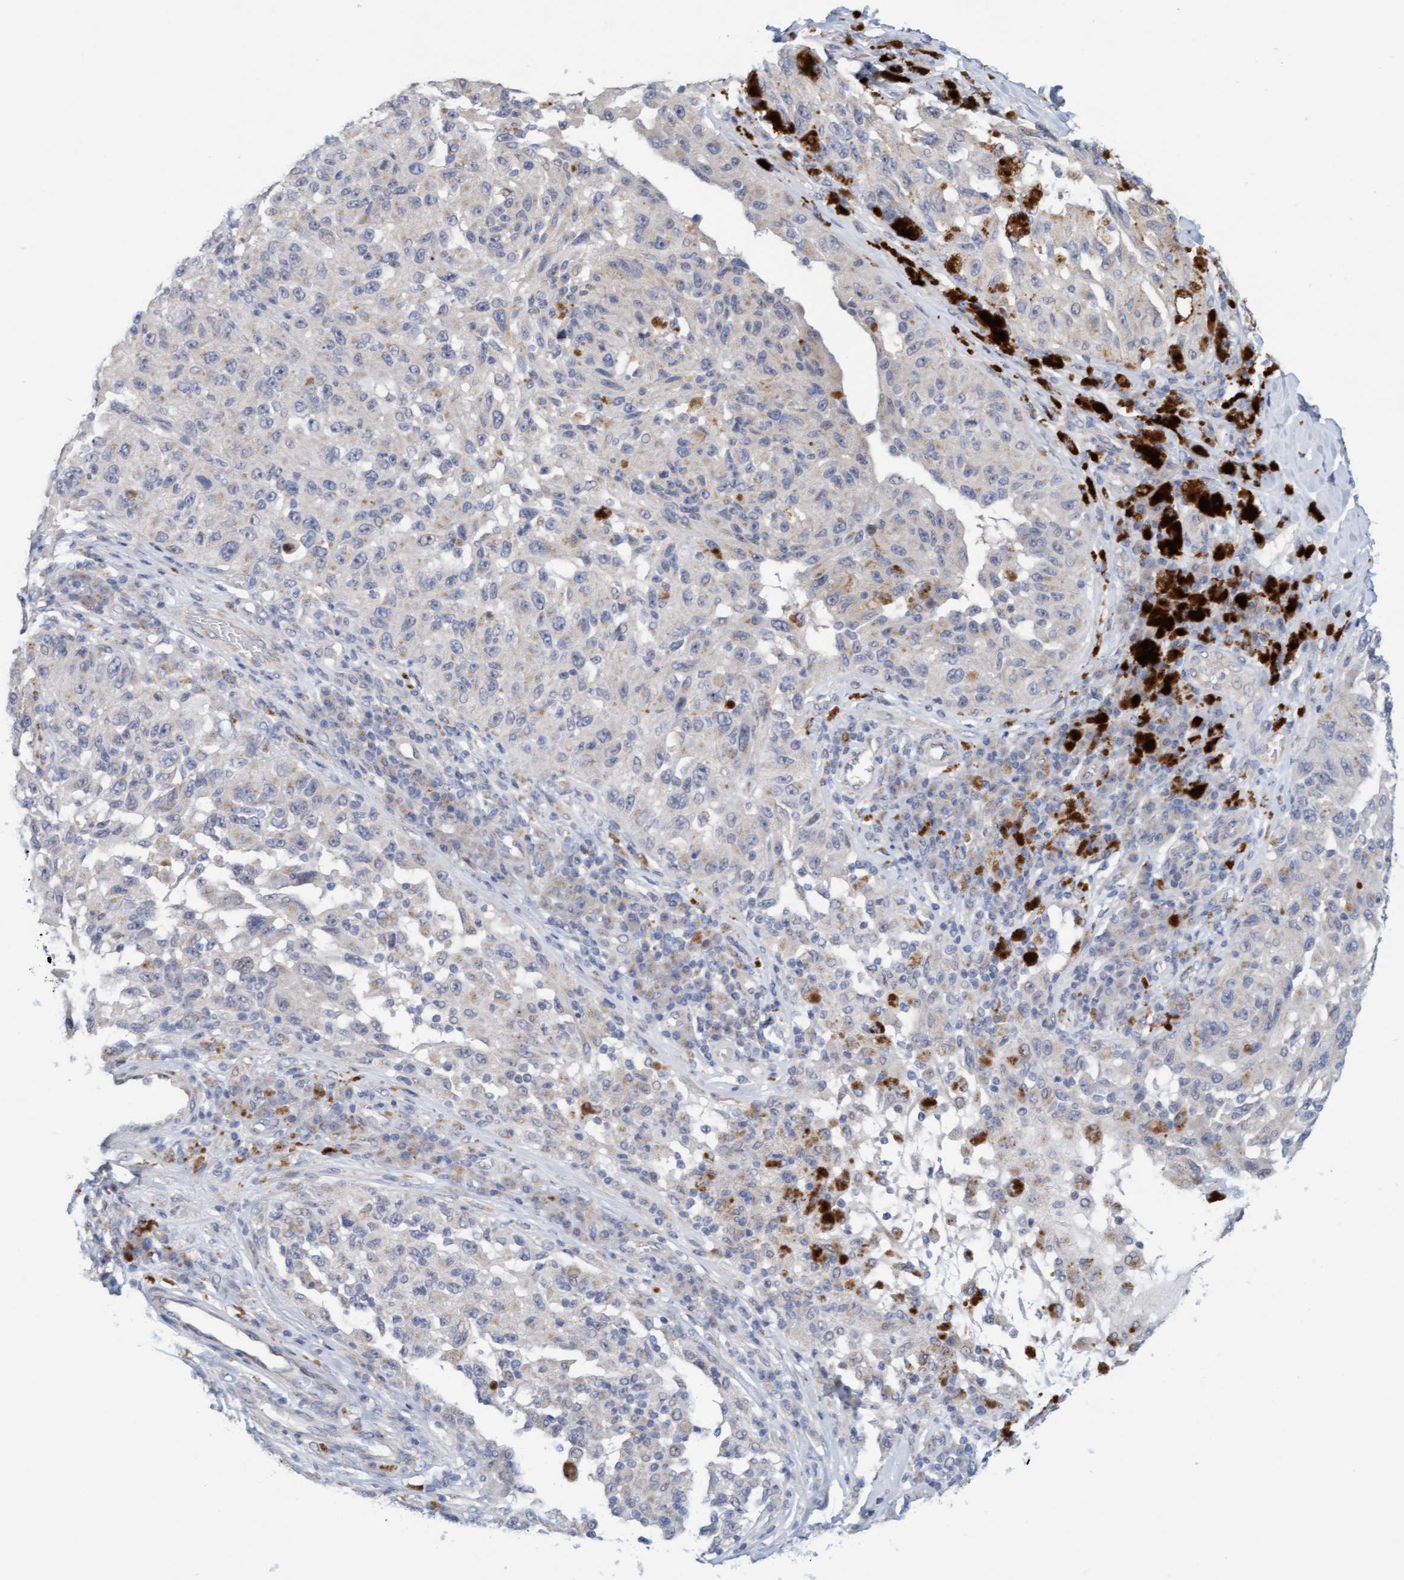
{"staining": {"intensity": "negative", "quantity": "none", "location": "none"}, "tissue": "melanoma", "cell_type": "Tumor cells", "image_type": "cancer", "snomed": [{"axis": "morphology", "description": "Malignant melanoma, NOS"}, {"axis": "topography", "description": "Skin"}], "caption": "High magnification brightfield microscopy of melanoma stained with DAB (3,3'-diaminobenzidine) (brown) and counterstained with hematoxylin (blue): tumor cells show no significant staining.", "gene": "ZC3H3", "patient": {"sex": "female", "age": 73}}